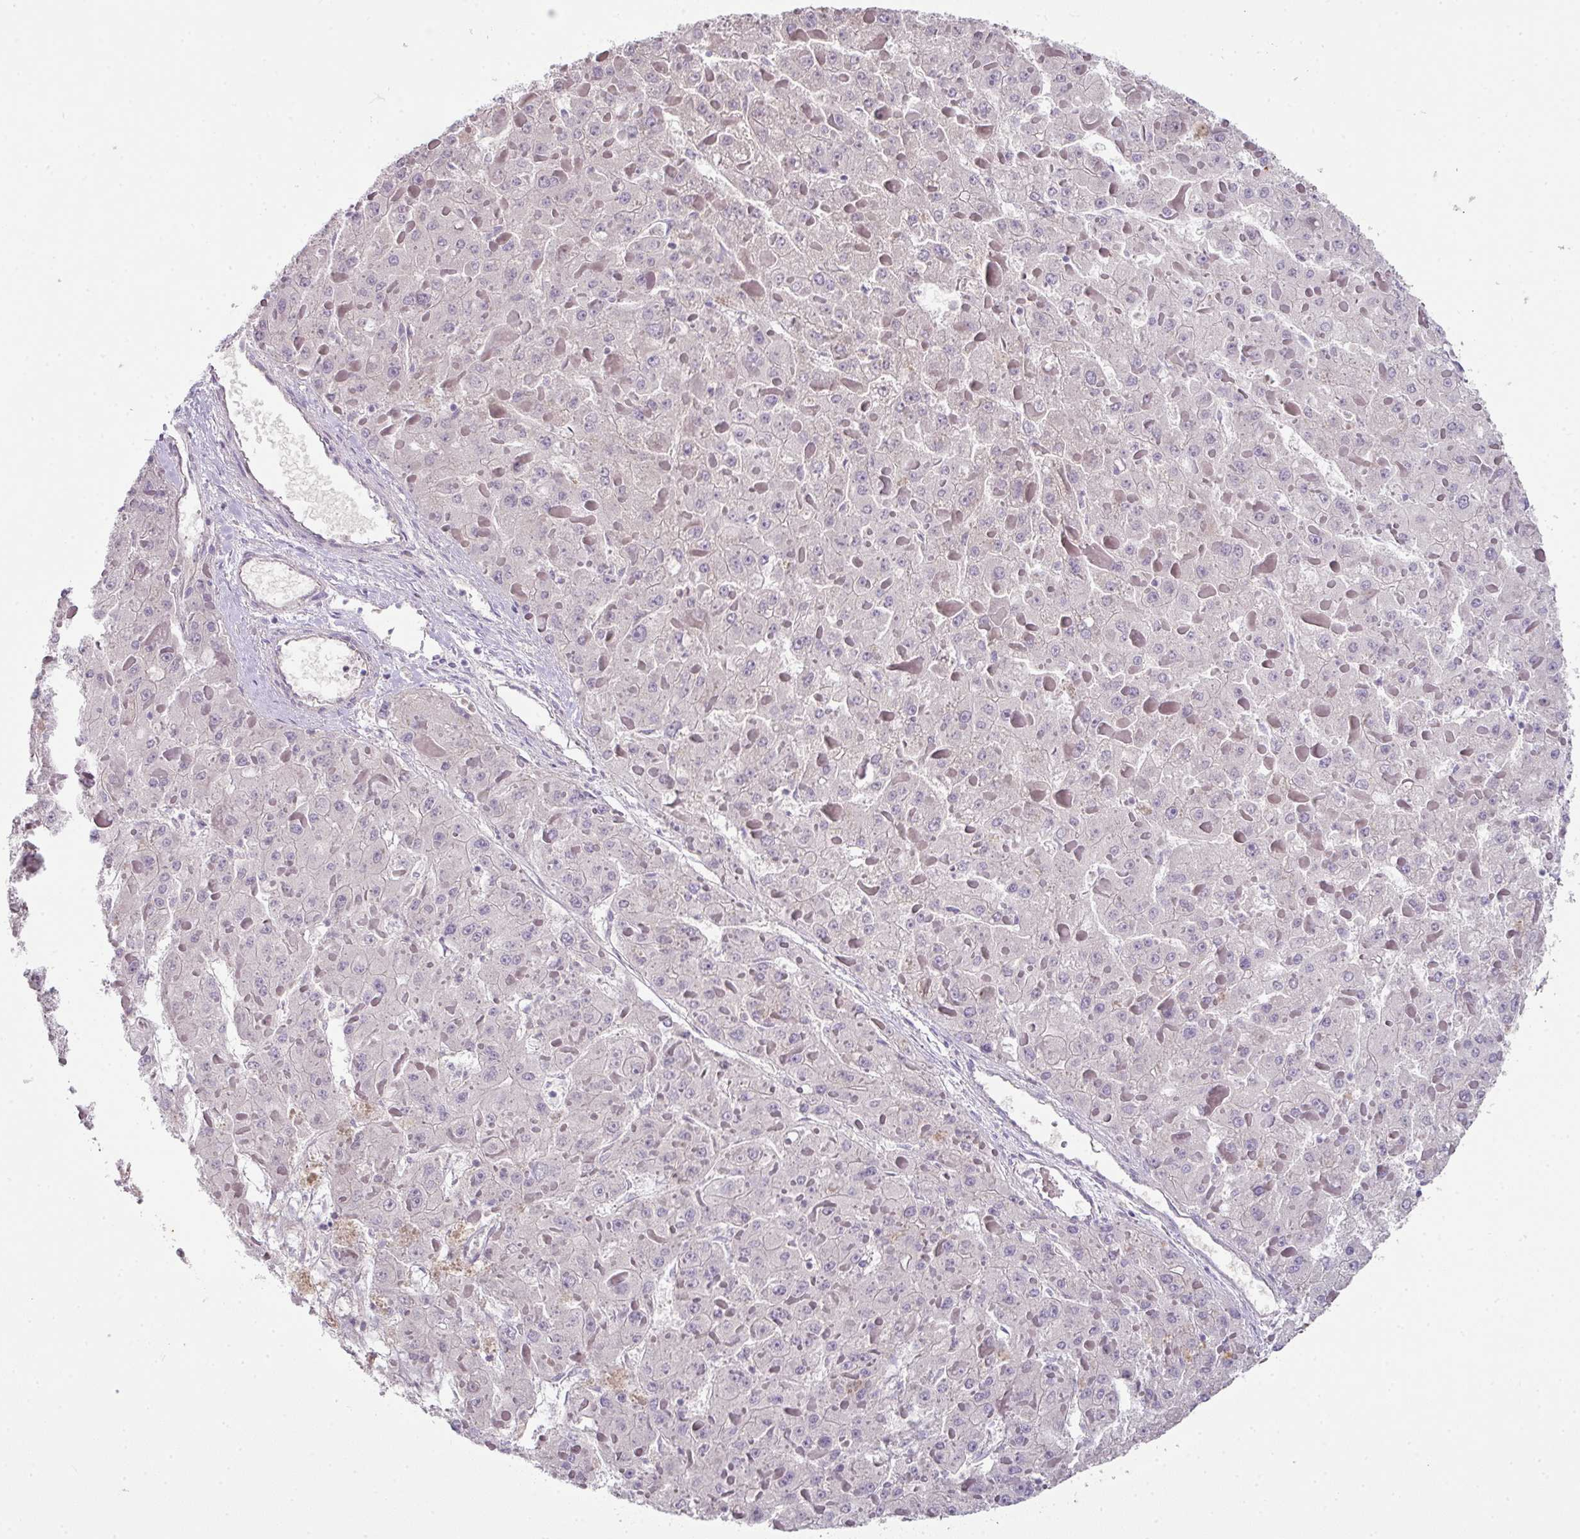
{"staining": {"intensity": "negative", "quantity": "none", "location": "none"}, "tissue": "liver cancer", "cell_type": "Tumor cells", "image_type": "cancer", "snomed": [{"axis": "morphology", "description": "Carcinoma, Hepatocellular, NOS"}, {"axis": "topography", "description": "Liver"}], "caption": "The photomicrograph demonstrates no staining of tumor cells in liver cancer (hepatocellular carcinoma).", "gene": "ANKRD18A", "patient": {"sex": "female", "age": 73}}